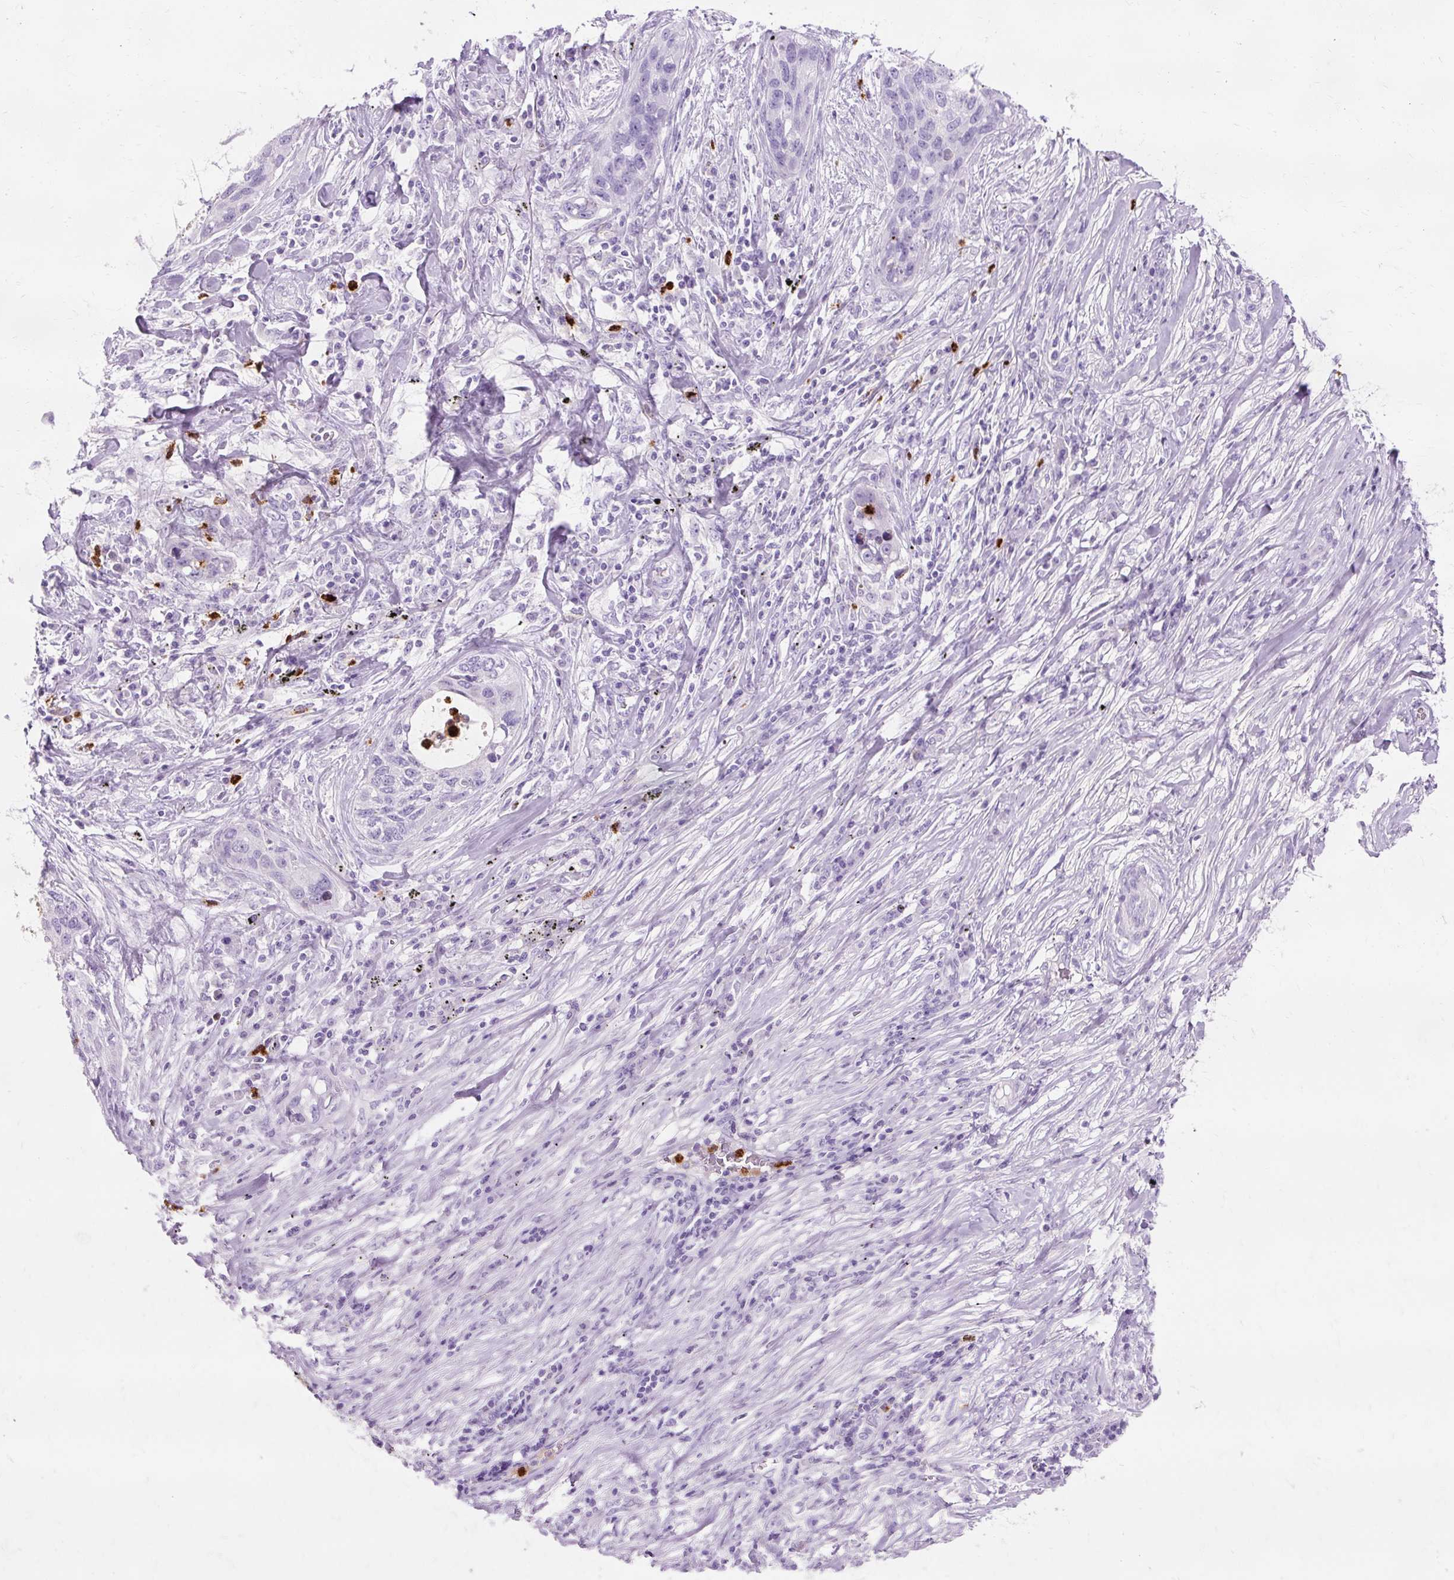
{"staining": {"intensity": "negative", "quantity": "none", "location": "none"}, "tissue": "lung cancer", "cell_type": "Tumor cells", "image_type": "cancer", "snomed": [{"axis": "morphology", "description": "Squamous cell carcinoma, NOS"}, {"axis": "topography", "description": "Lung"}], "caption": "A histopathology image of human lung cancer (squamous cell carcinoma) is negative for staining in tumor cells.", "gene": "DEFA1", "patient": {"sex": "female", "age": 63}}